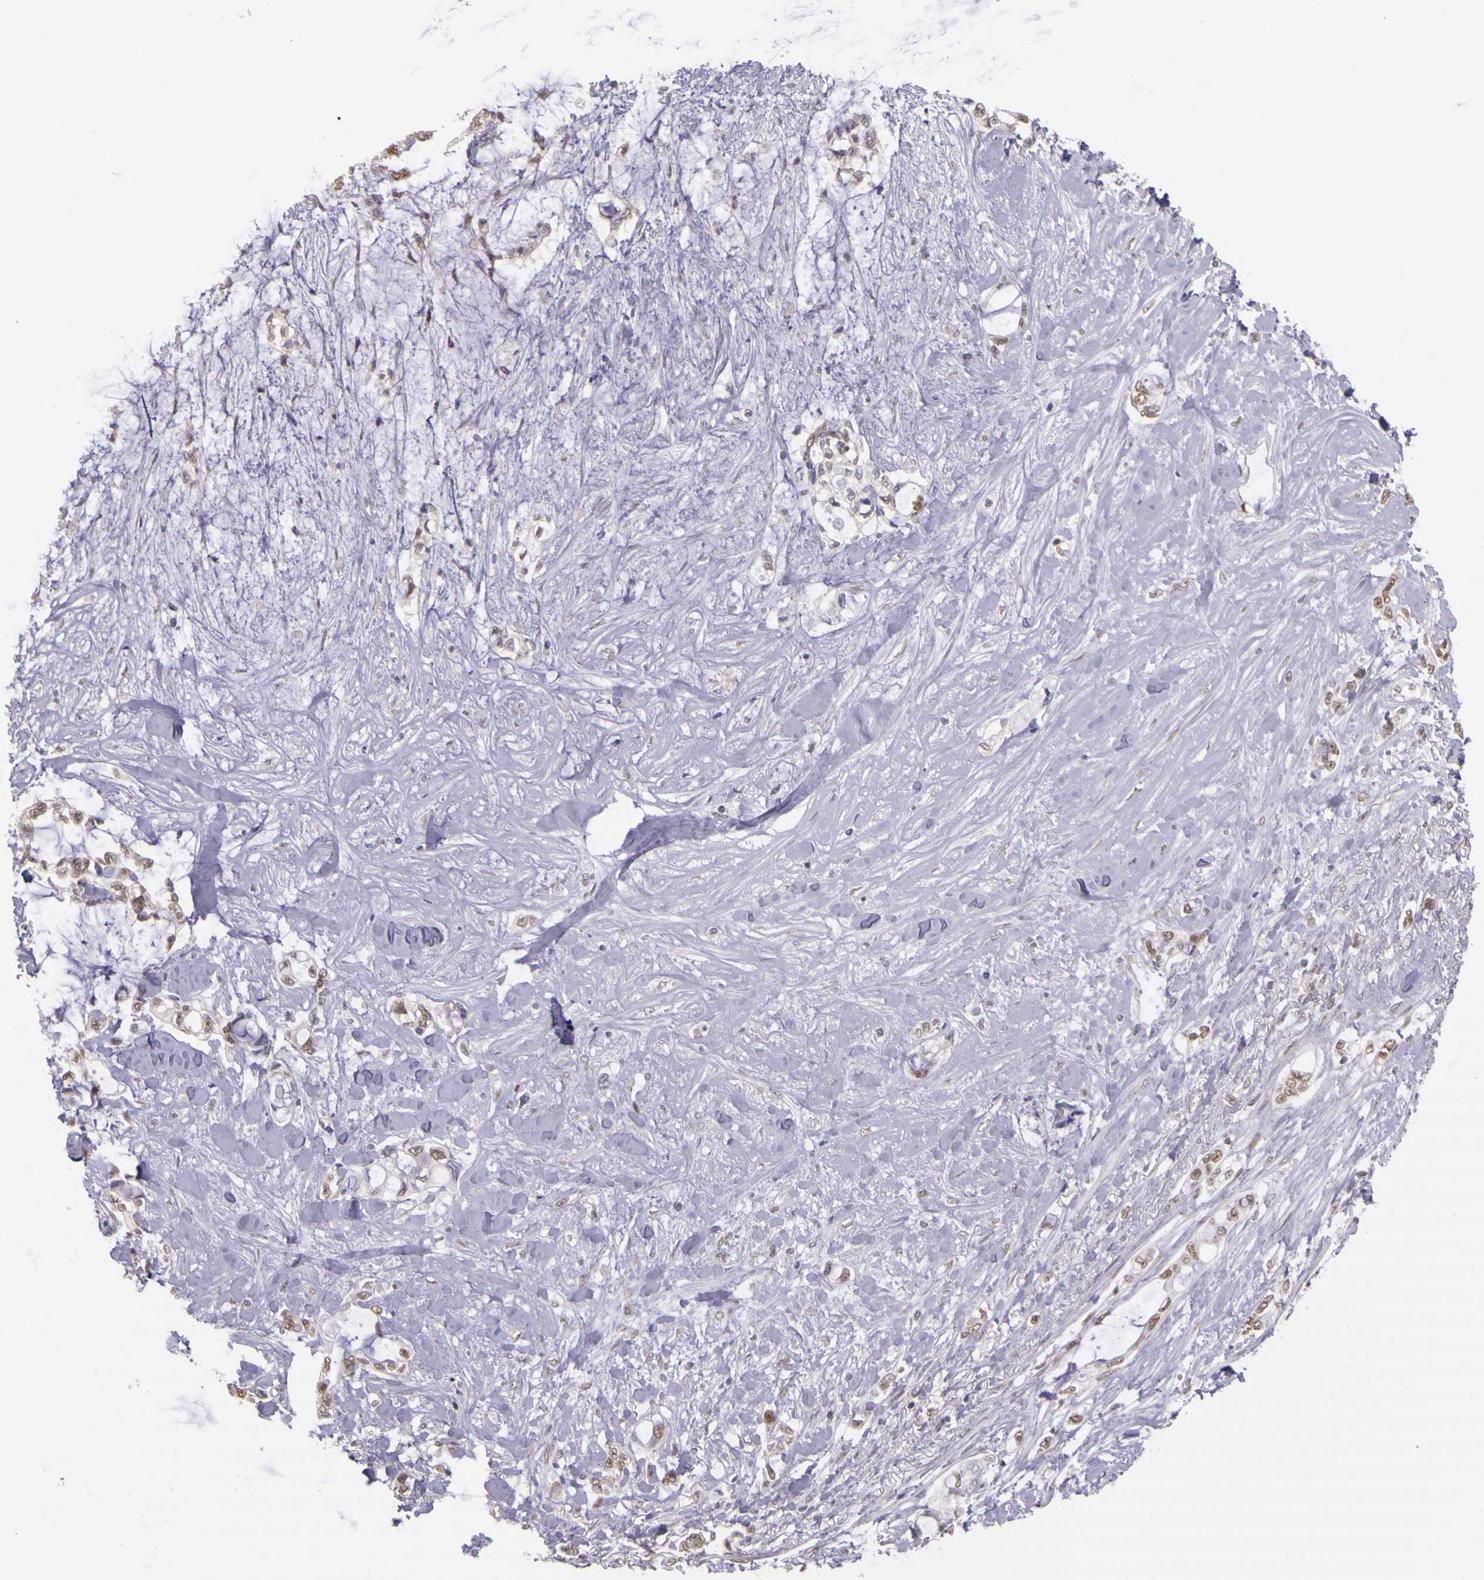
{"staining": {"intensity": "weak", "quantity": ">75%", "location": "nuclear"}, "tissue": "pancreatic cancer", "cell_type": "Tumor cells", "image_type": "cancer", "snomed": [{"axis": "morphology", "description": "Adenocarcinoma, NOS"}, {"axis": "topography", "description": "Pancreas"}], "caption": "High-magnification brightfield microscopy of pancreatic cancer (adenocarcinoma) stained with DAB (brown) and counterstained with hematoxylin (blue). tumor cells exhibit weak nuclear expression is present in about>75% of cells. Nuclei are stained in blue.", "gene": "WDR13", "patient": {"sex": "female", "age": 70}}